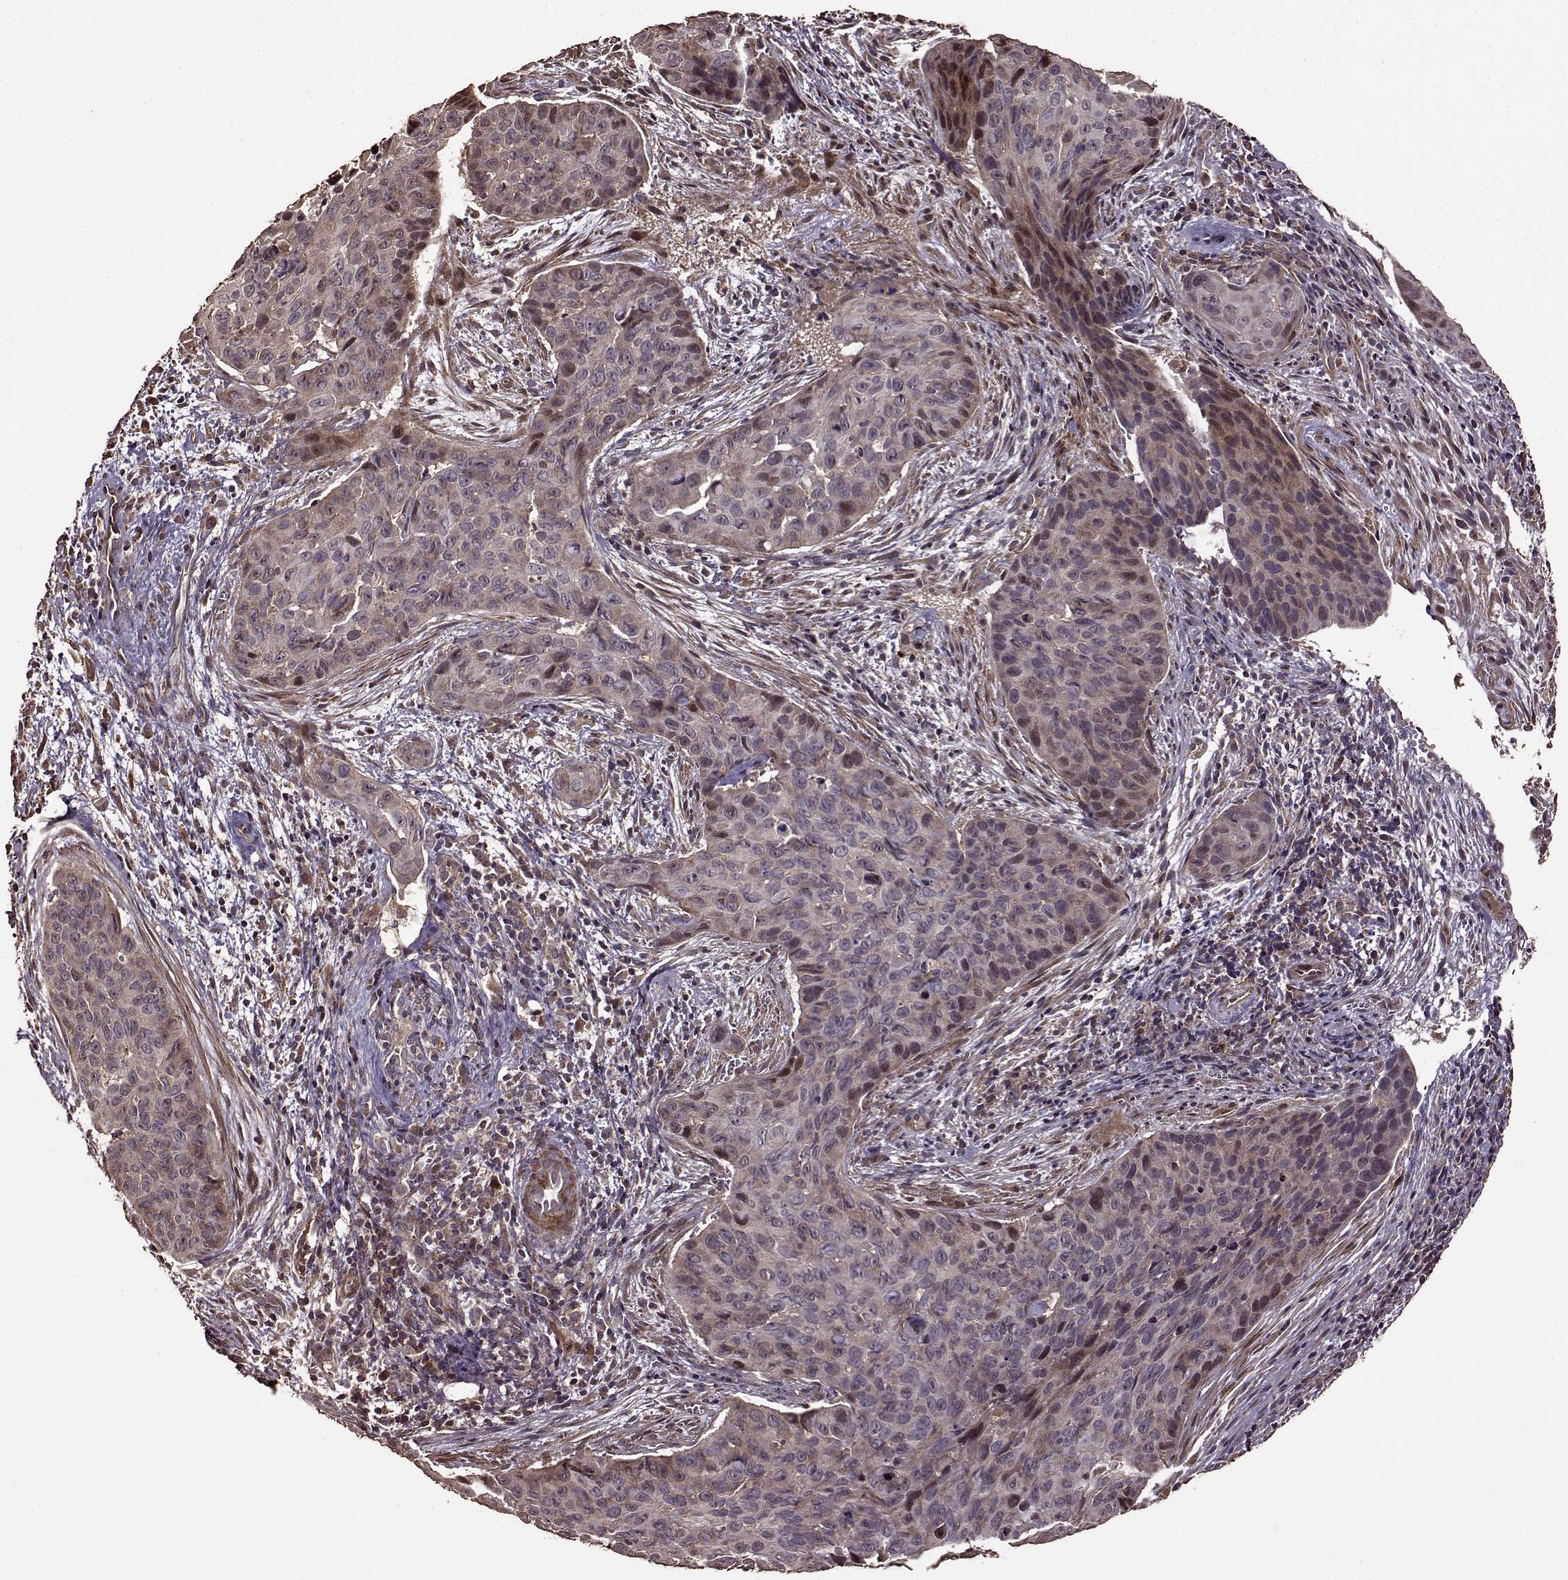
{"staining": {"intensity": "weak", "quantity": "<25%", "location": "cytoplasmic/membranous"}, "tissue": "cervical cancer", "cell_type": "Tumor cells", "image_type": "cancer", "snomed": [{"axis": "morphology", "description": "Squamous cell carcinoma, NOS"}, {"axis": "topography", "description": "Cervix"}], "caption": "Protein analysis of cervical squamous cell carcinoma displays no significant staining in tumor cells.", "gene": "FBXW11", "patient": {"sex": "female", "age": 35}}